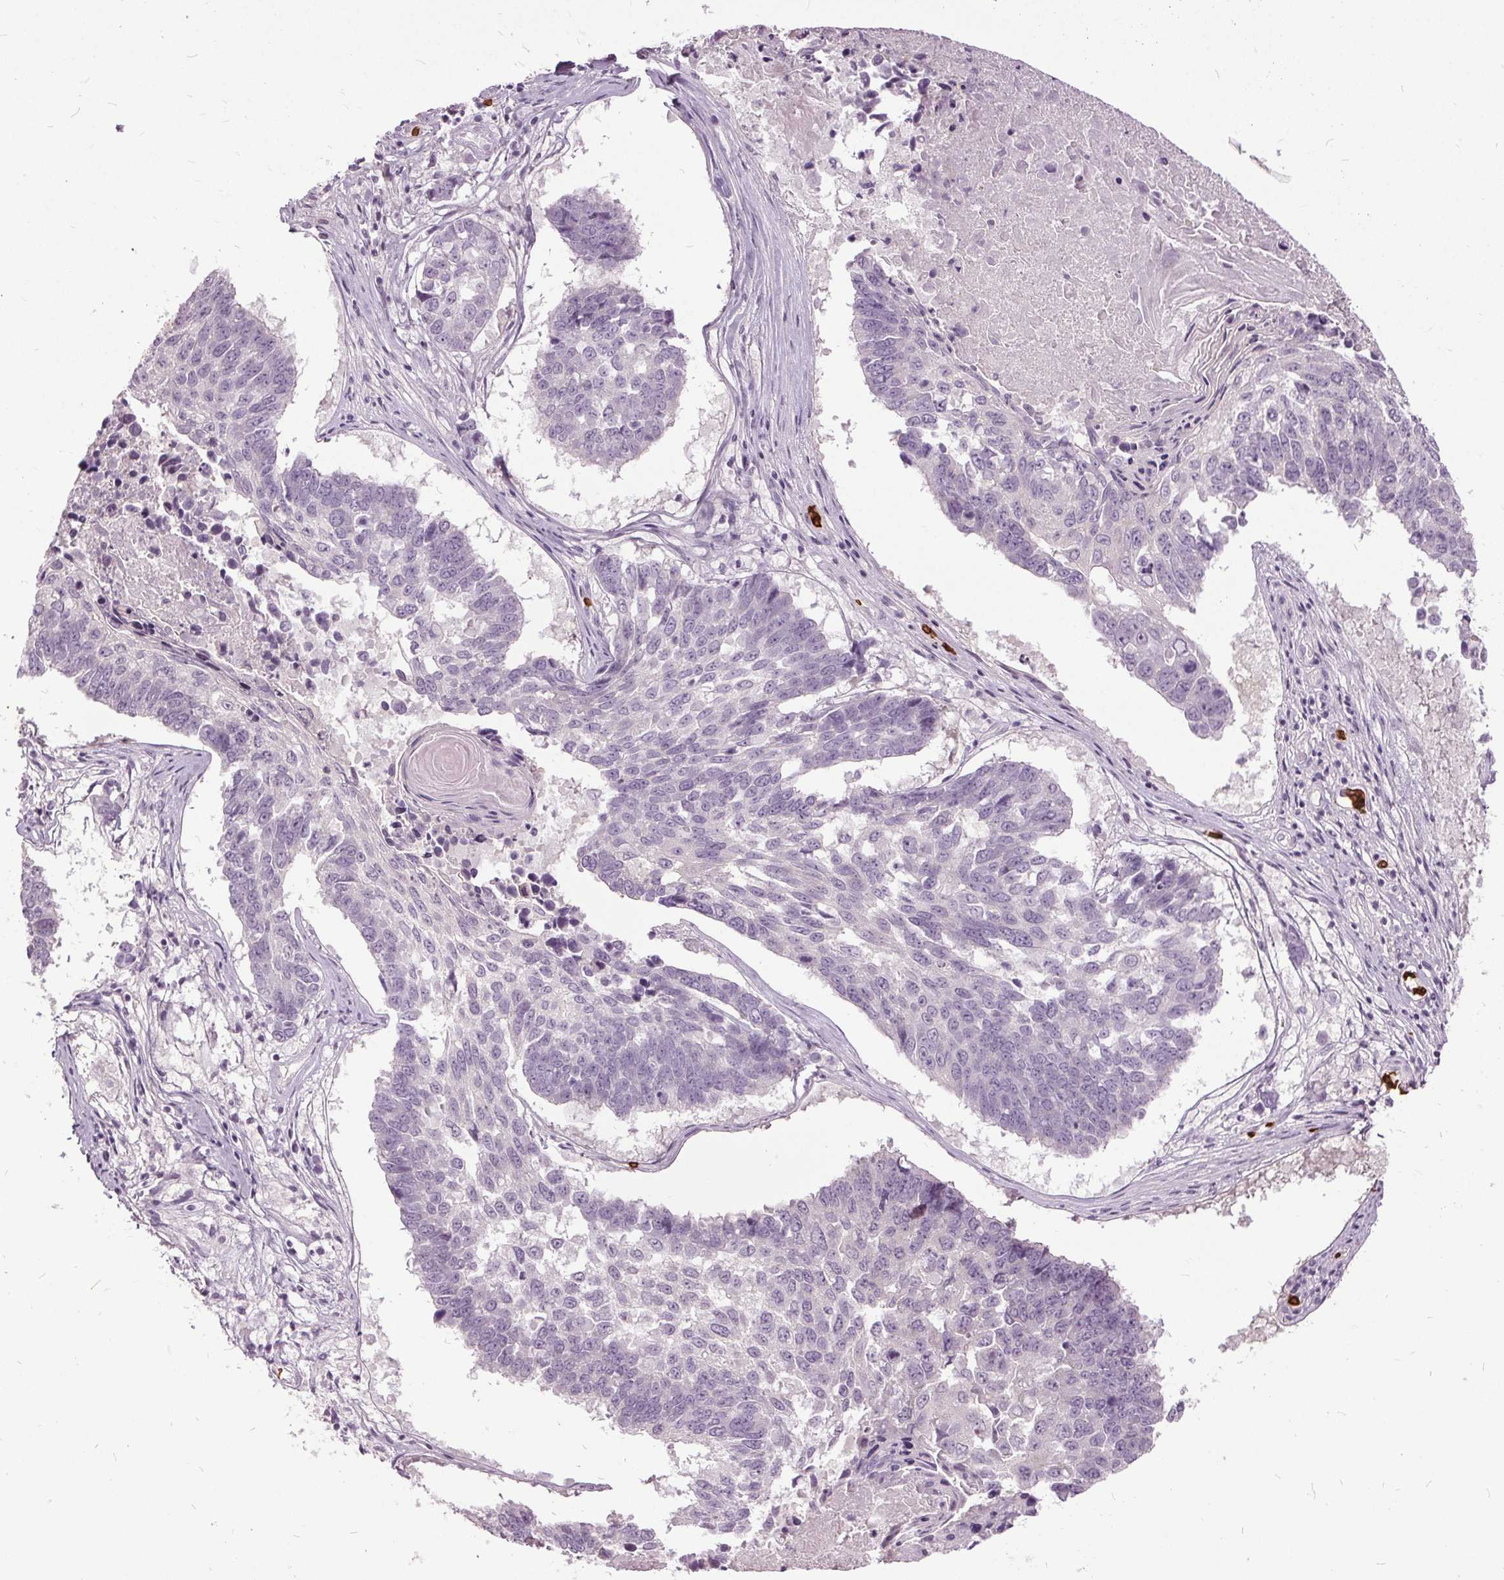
{"staining": {"intensity": "negative", "quantity": "none", "location": "none"}, "tissue": "lung cancer", "cell_type": "Tumor cells", "image_type": "cancer", "snomed": [{"axis": "morphology", "description": "Squamous cell carcinoma, NOS"}, {"axis": "topography", "description": "Lung"}], "caption": "Immunohistochemistry (IHC) image of neoplastic tissue: human squamous cell carcinoma (lung) stained with DAB (3,3'-diaminobenzidine) demonstrates no significant protein staining in tumor cells.", "gene": "SLC4A1", "patient": {"sex": "male", "age": 73}}